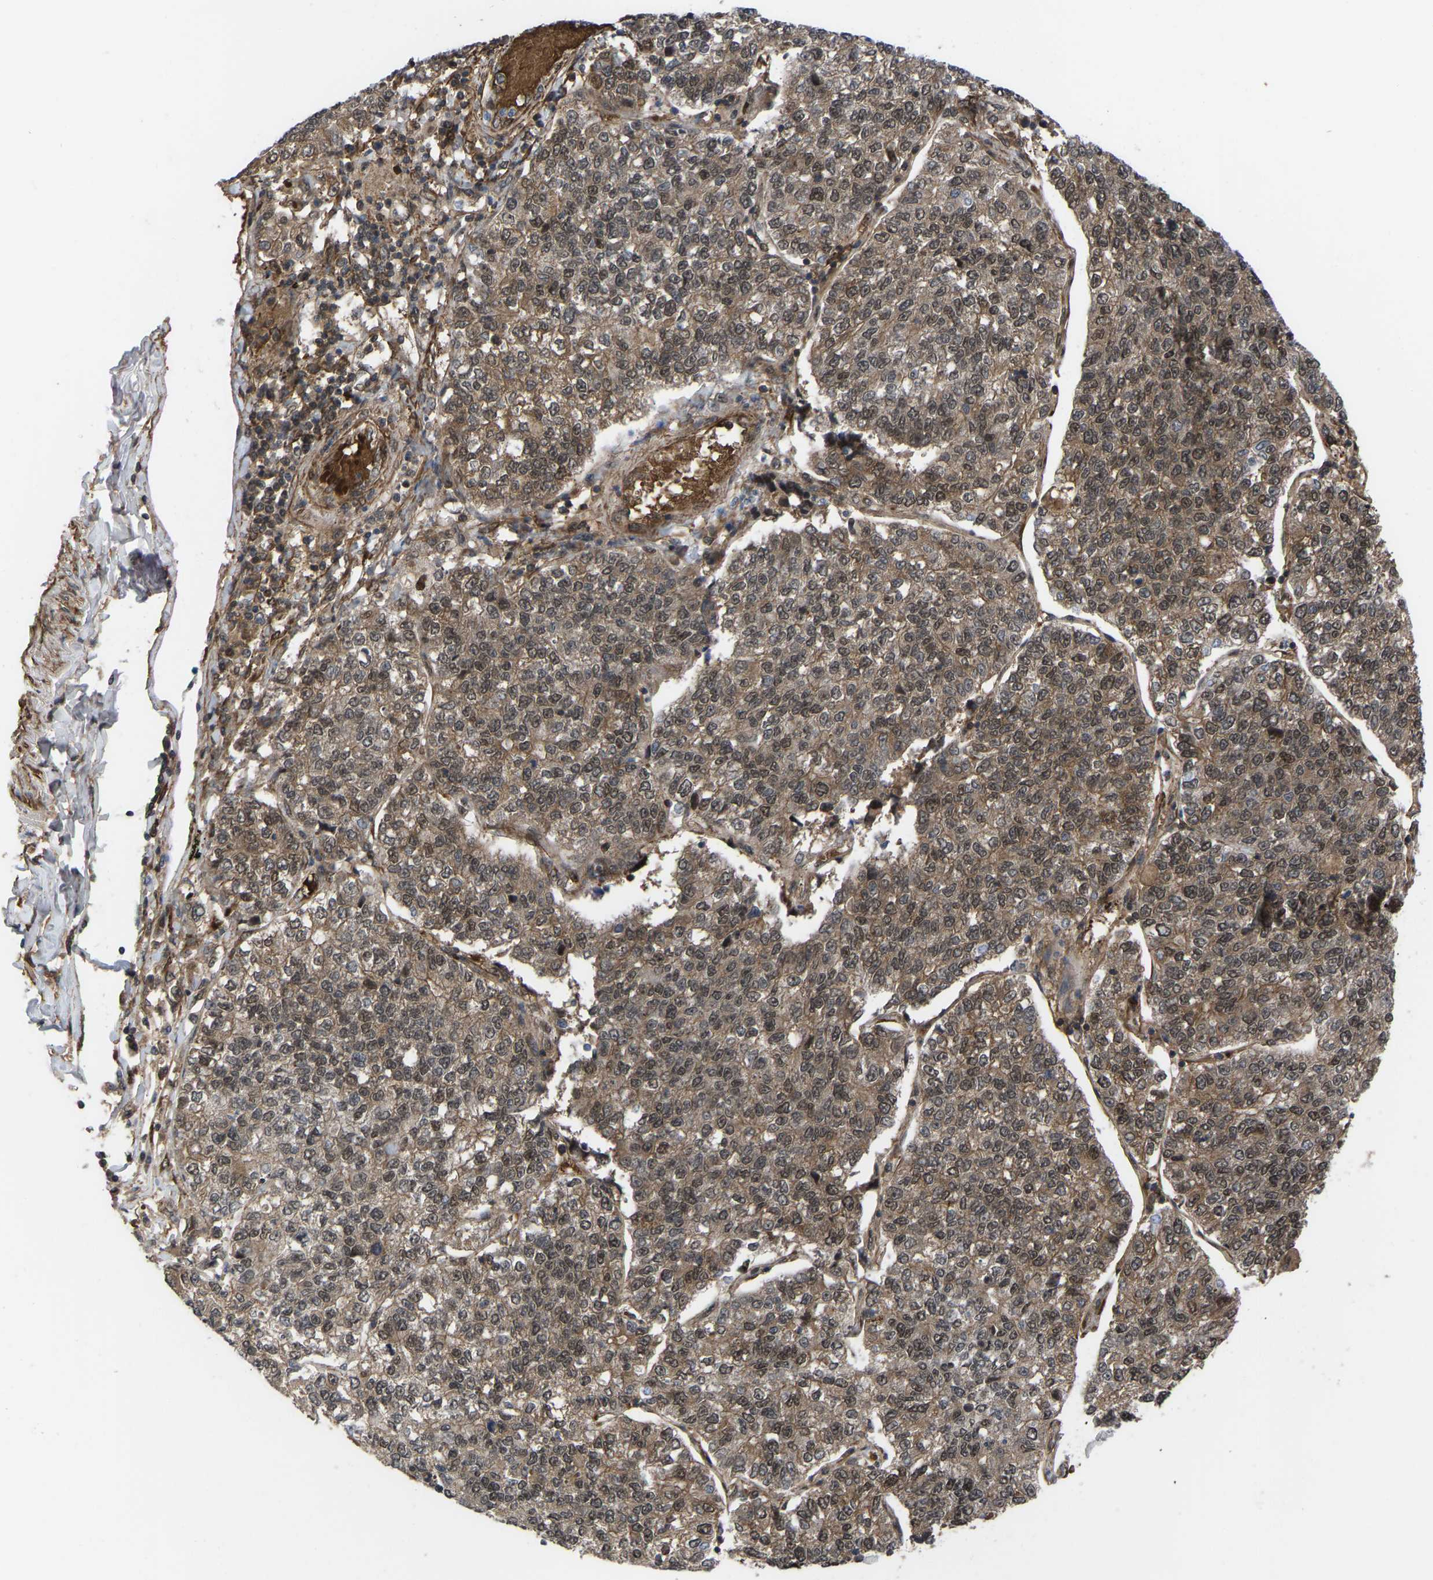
{"staining": {"intensity": "moderate", "quantity": ">75%", "location": "cytoplasmic/membranous,nuclear"}, "tissue": "lung cancer", "cell_type": "Tumor cells", "image_type": "cancer", "snomed": [{"axis": "morphology", "description": "Adenocarcinoma, NOS"}, {"axis": "topography", "description": "Lung"}], "caption": "IHC histopathology image of human lung adenocarcinoma stained for a protein (brown), which exhibits medium levels of moderate cytoplasmic/membranous and nuclear staining in approximately >75% of tumor cells.", "gene": "CYP7B1", "patient": {"sex": "male", "age": 49}}